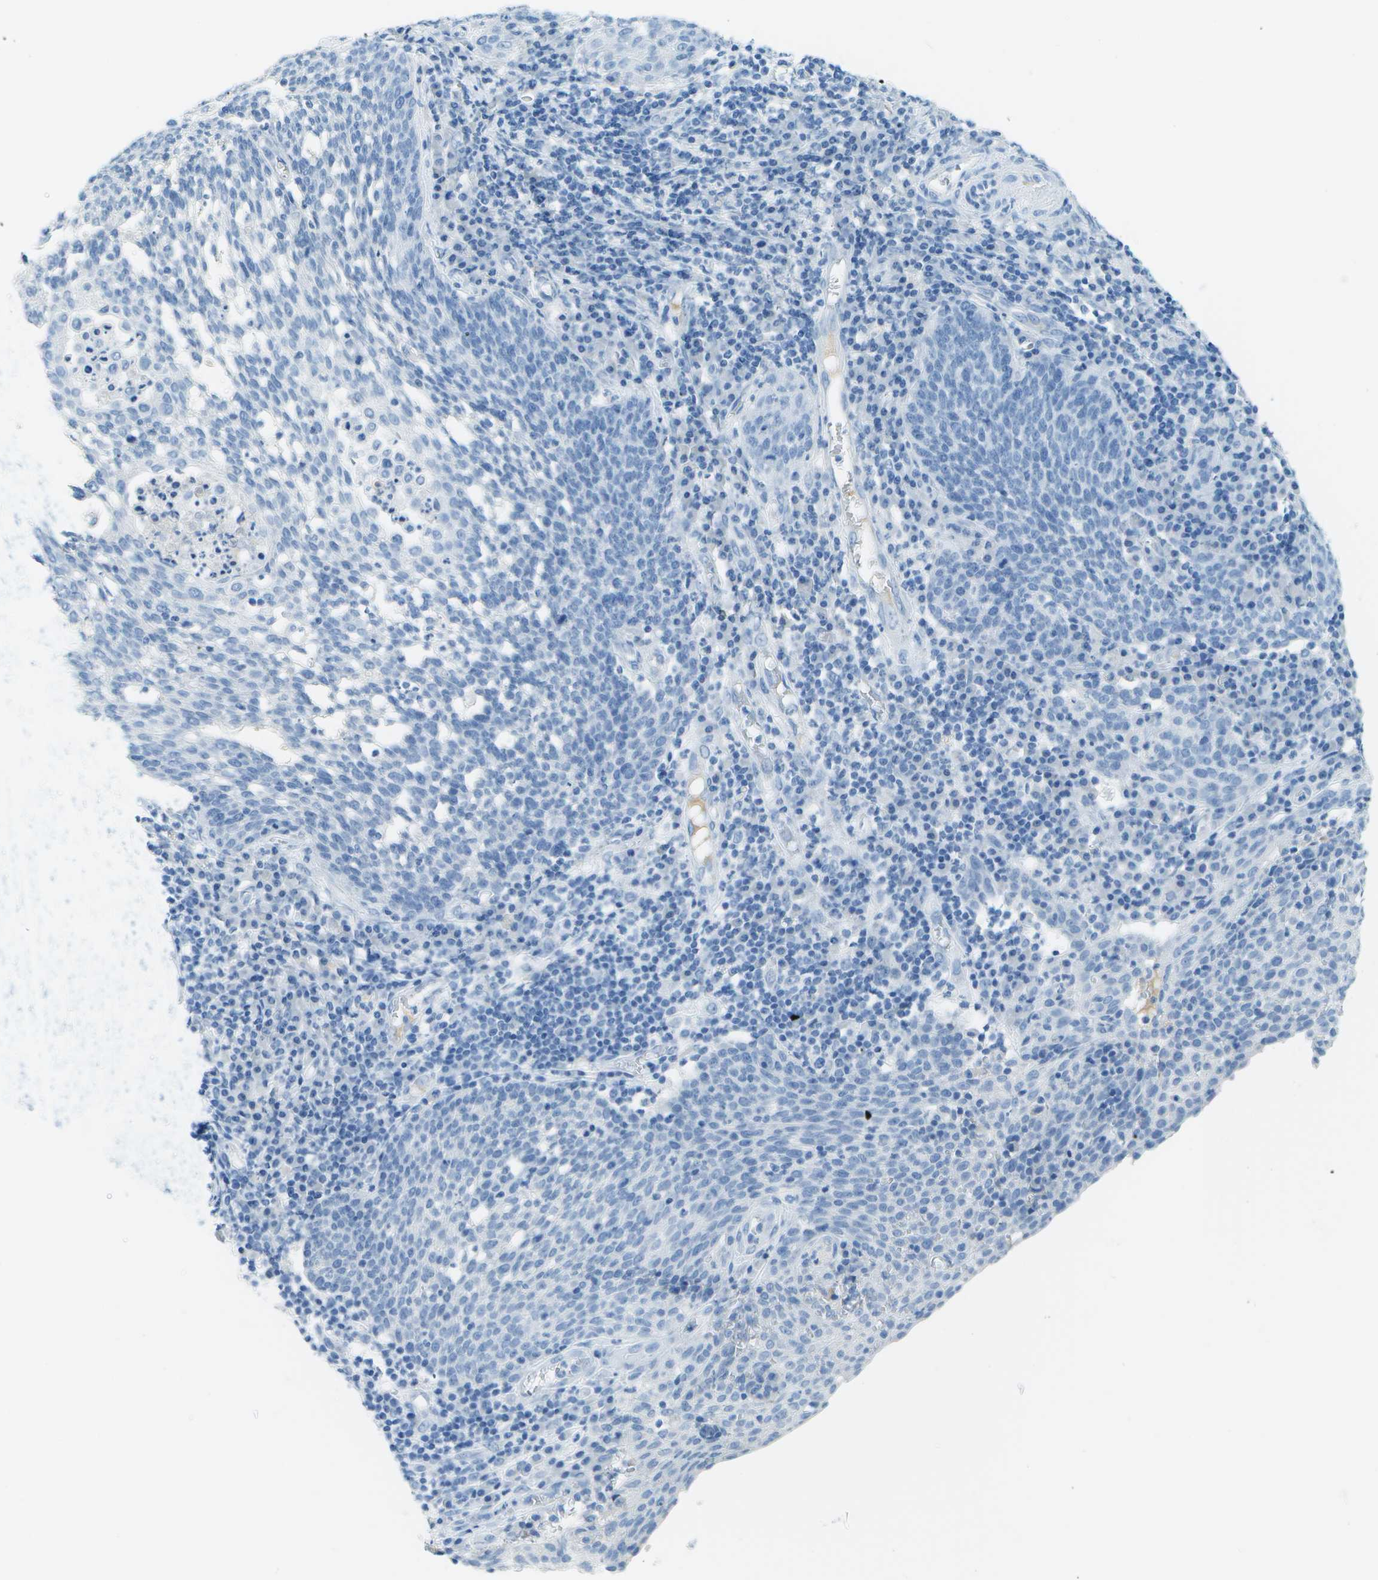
{"staining": {"intensity": "negative", "quantity": "none", "location": "none"}, "tissue": "cervical cancer", "cell_type": "Tumor cells", "image_type": "cancer", "snomed": [{"axis": "morphology", "description": "Squamous cell carcinoma, NOS"}, {"axis": "topography", "description": "Cervix"}], "caption": "Tumor cells show no significant positivity in squamous cell carcinoma (cervical).", "gene": "C1S", "patient": {"sex": "female", "age": 34}}